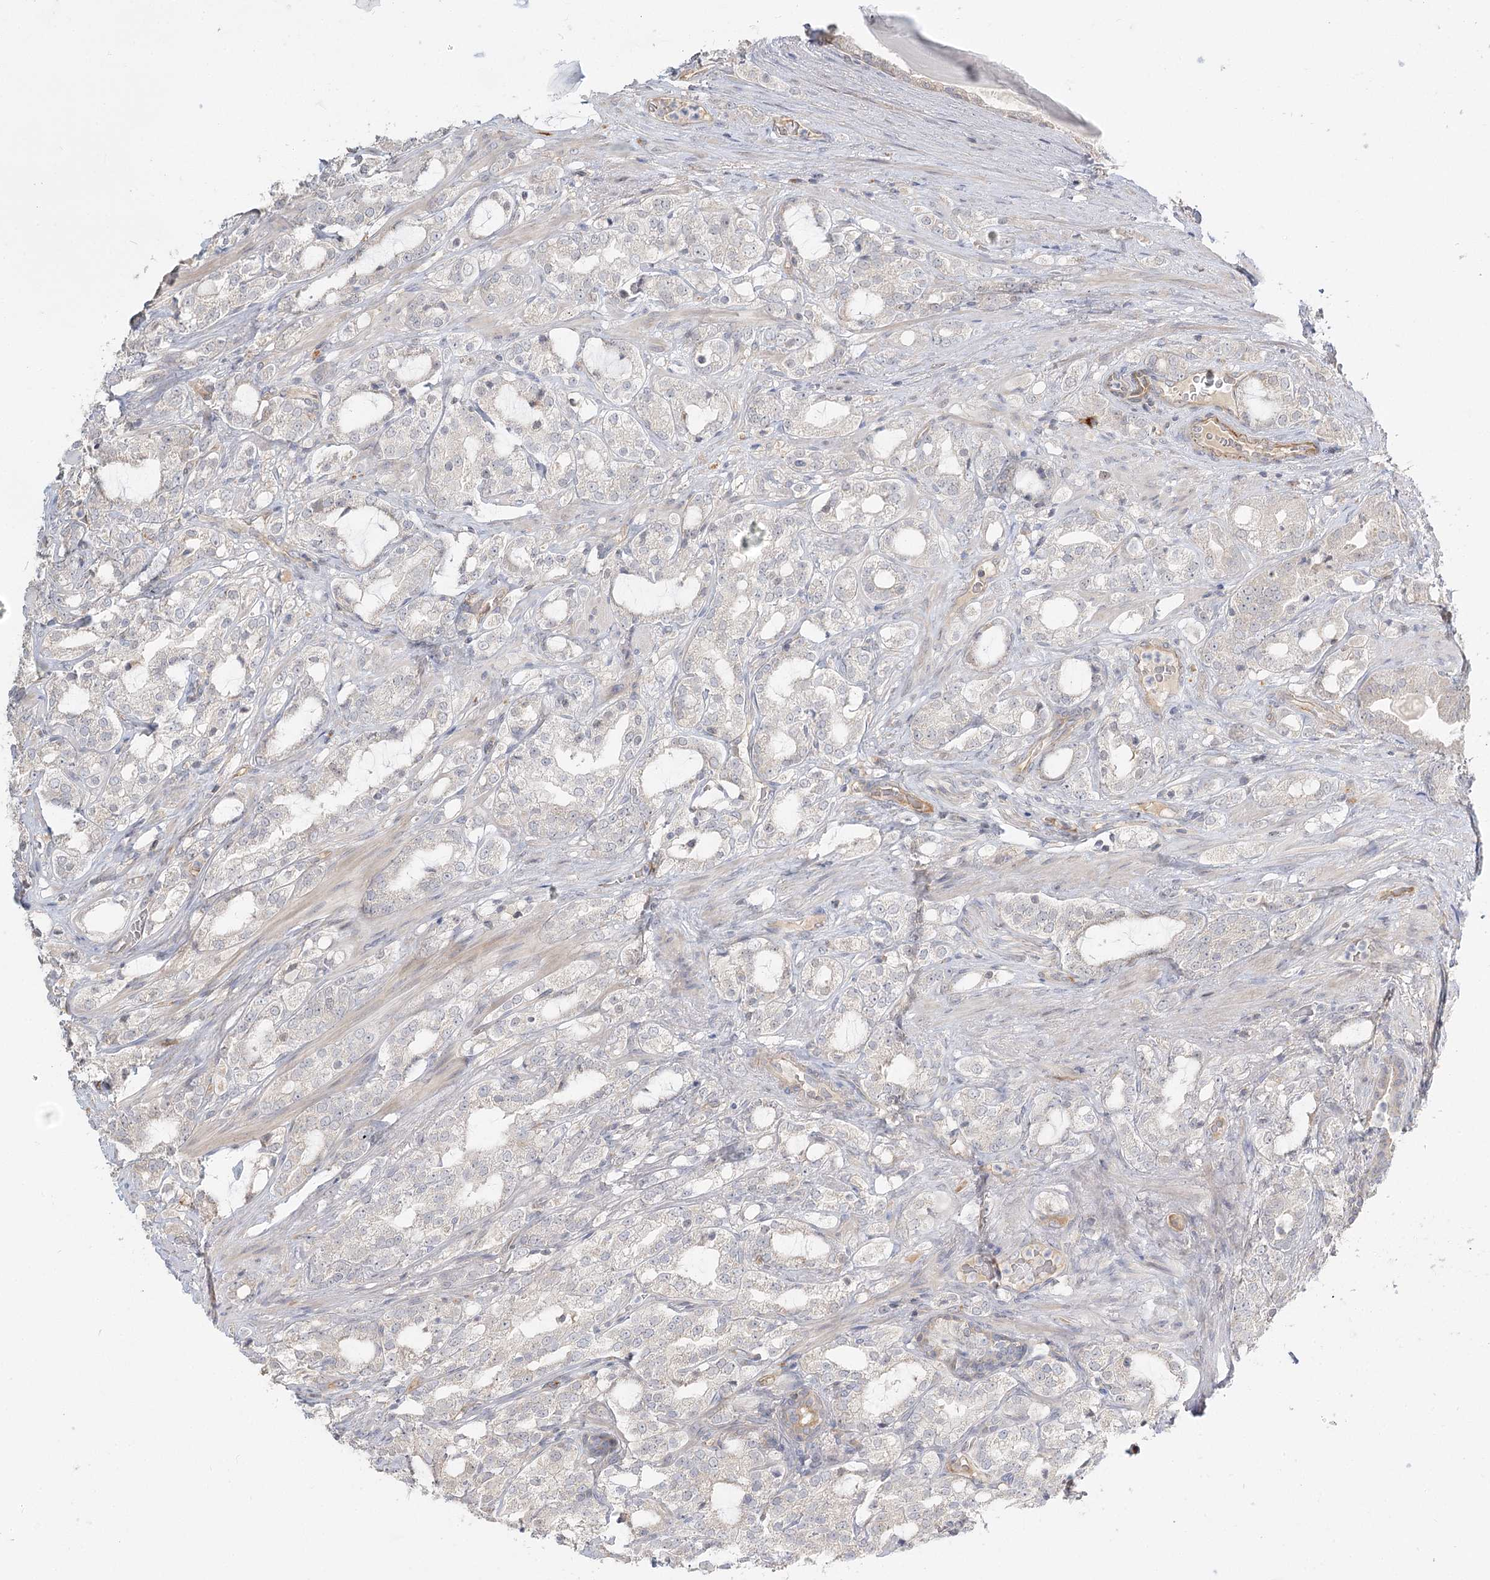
{"staining": {"intensity": "negative", "quantity": "none", "location": "none"}, "tissue": "prostate cancer", "cell_type": "Tumor cells", "image_type": "cancer", "snomed": [{"axis": "morphology", "description": "Adenocarcinoma, High grade"}, {"axis": "topography", "description": "Prostate"}], "caption": "DAB (3,3'-diaminobenzidine) immunohistochemical staining of human high-grade adenocarcinoma (prostate) displays no significant staining in tumor cells. (DAB immunohistochemistry (IHC) with hematoxylin counter stain).", "gene": "GUCY2C", "patient": {"sex": "male", "age": 64}}